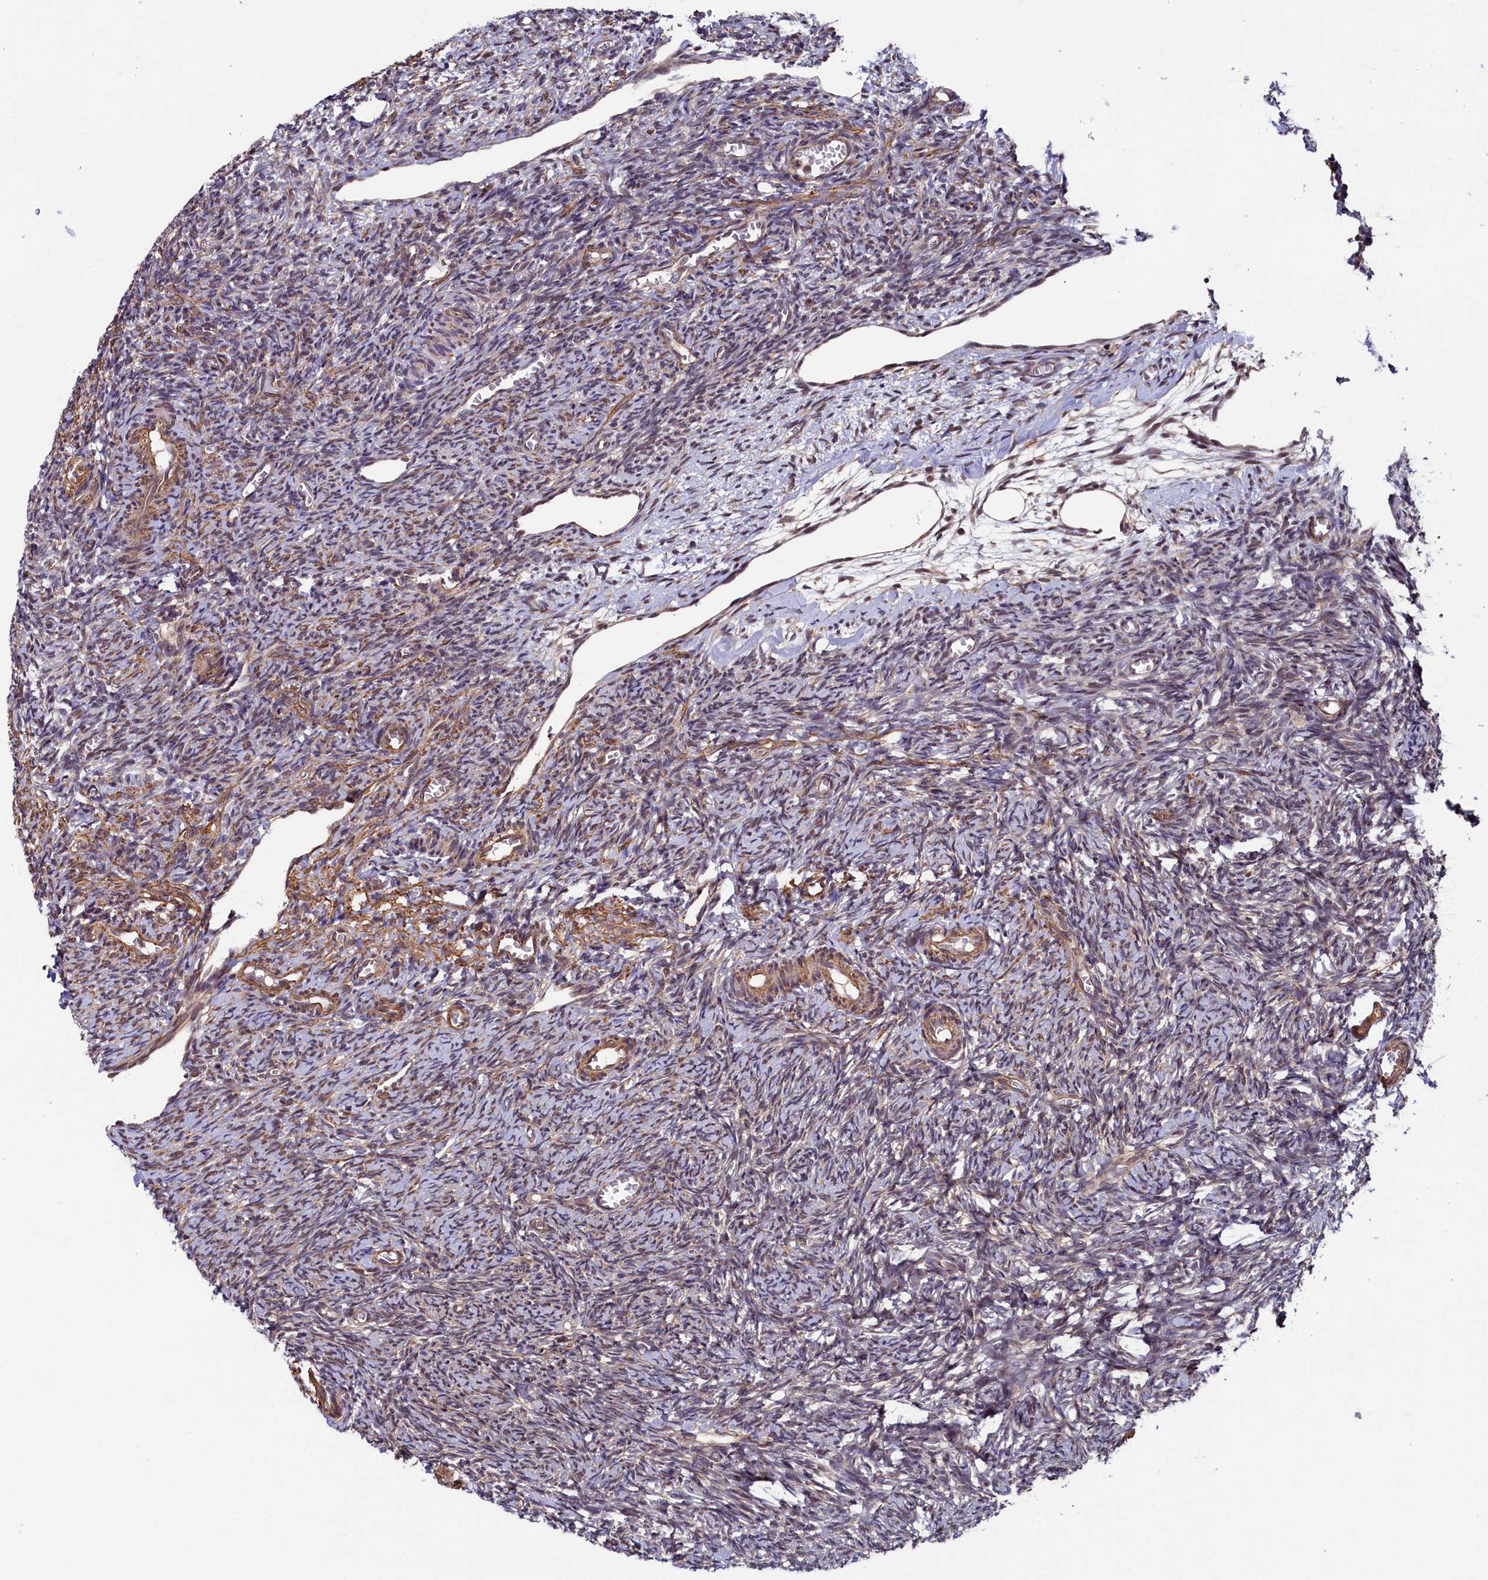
{"staining": {"intensity": "weak", "quantity": "25%-75%", "location": "cytoplasmic/membranous,nuclear"}, "tissue": "ovary", "cell_type": "Ovarian stroma cells", "image_type": "normal", "snomed": [{"axis": "morphology", "description": "Normal tissue, NOS"}, {"axis": "topography", "description": "Ovary"}], "caption": "IHC of unremarkable ovary reveals low levels of weak cytoplasmic/membranous,nuclear positivity in about 25%-75% of ovarian stroma cells.", "gene": "LEO1", "patient": {"sex": "female", "age": 27}}